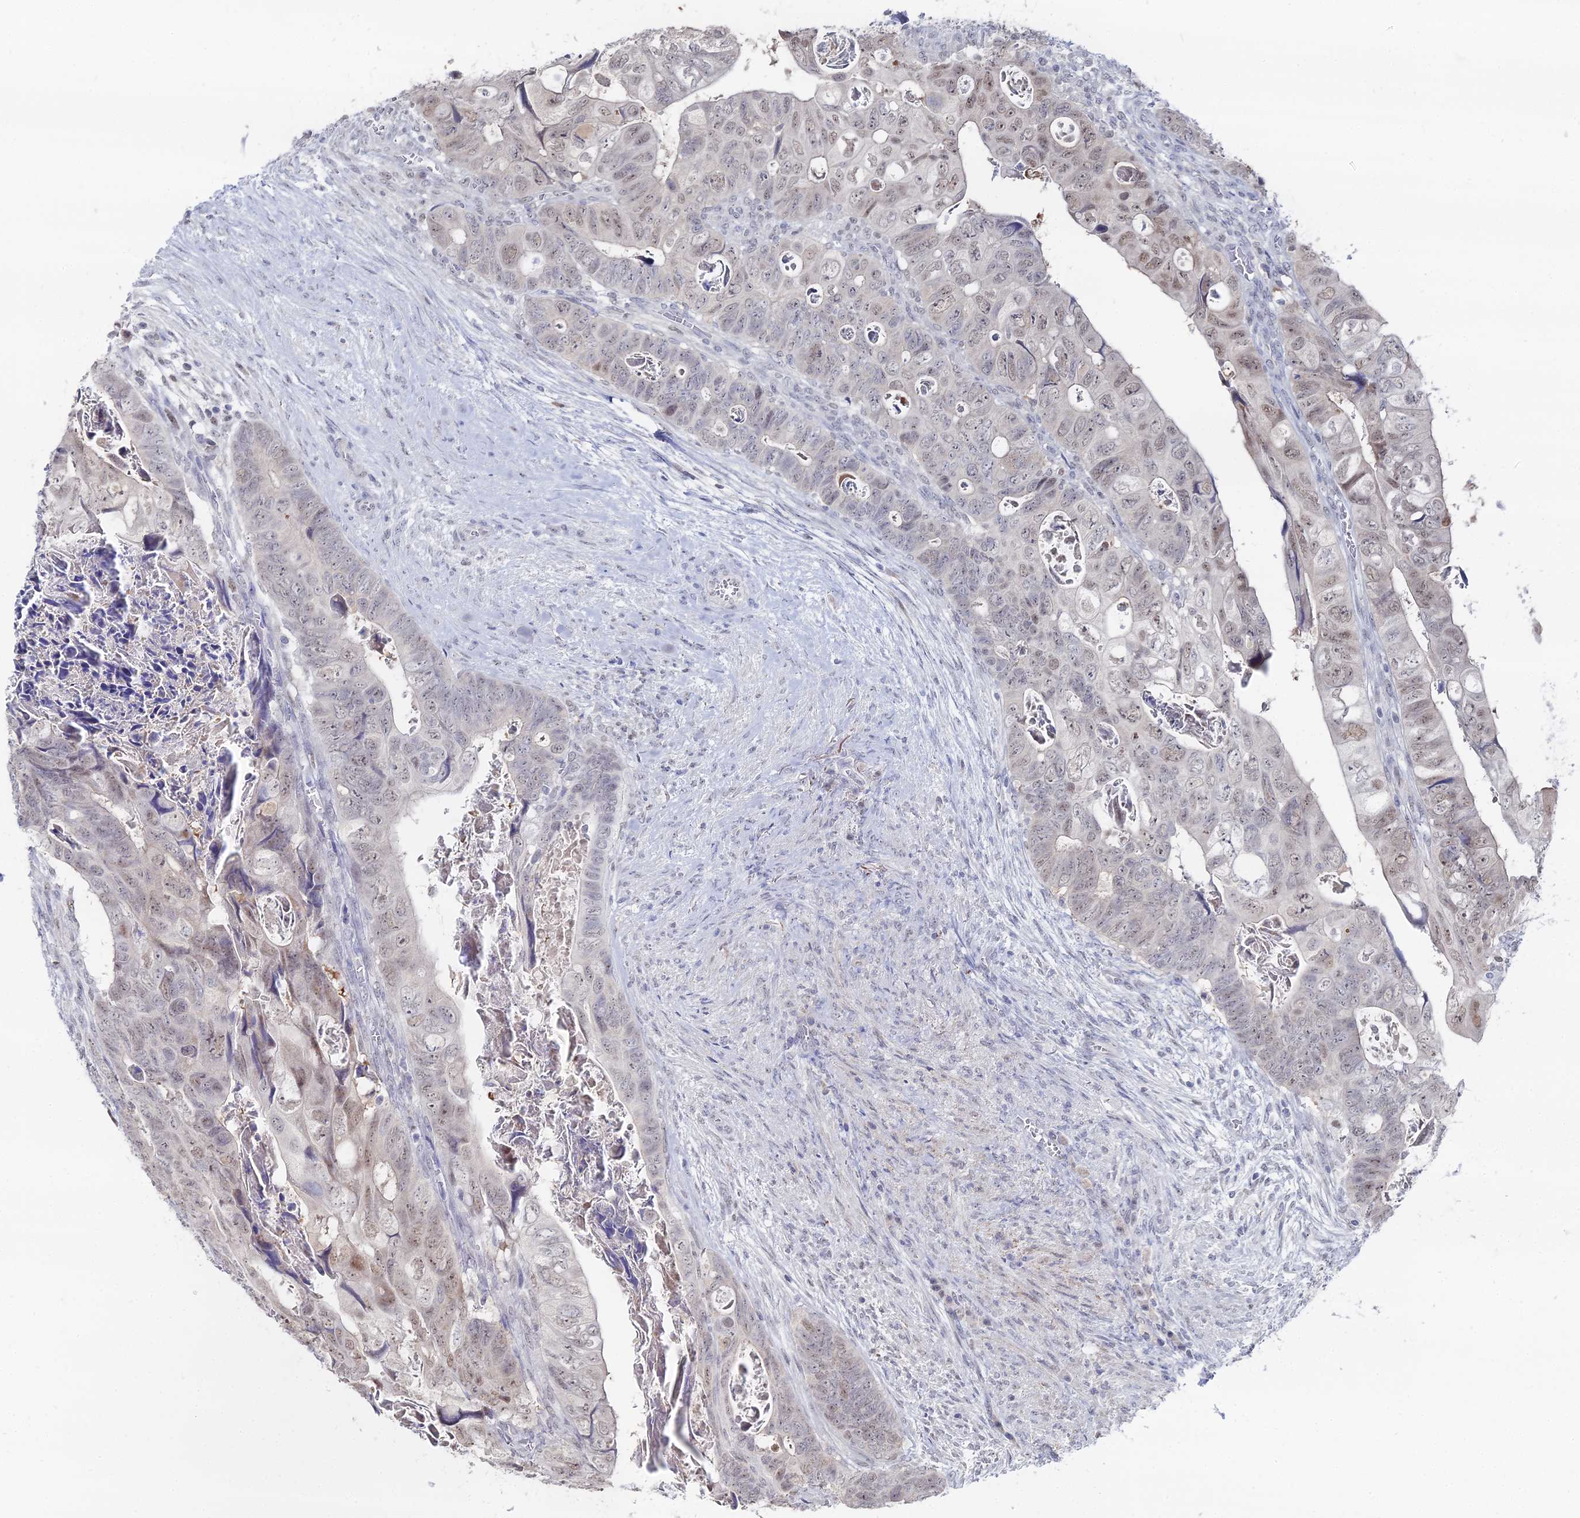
{"staining": {"intensity": "weak", "quantity": ">75%", "location": "nuclear"}, "tissue": "colorectal cancer", "cell_type": "Tumor cells", "image_type": "cancer", "snomed": [{"axis": "morphology", "description": "Adenocarcinoma, NOS"}, {"axis": "topography", "description": "Rectum"}], "caption": "Protein staining of colorectal cancer tissue reveals weak nuclear positivity in about >75% of tumor cells. The protein is shown in brown color, while the nuclei are stained blue.", "gene": "THAP4", "patient": {"sex": "female", "age": 78}}